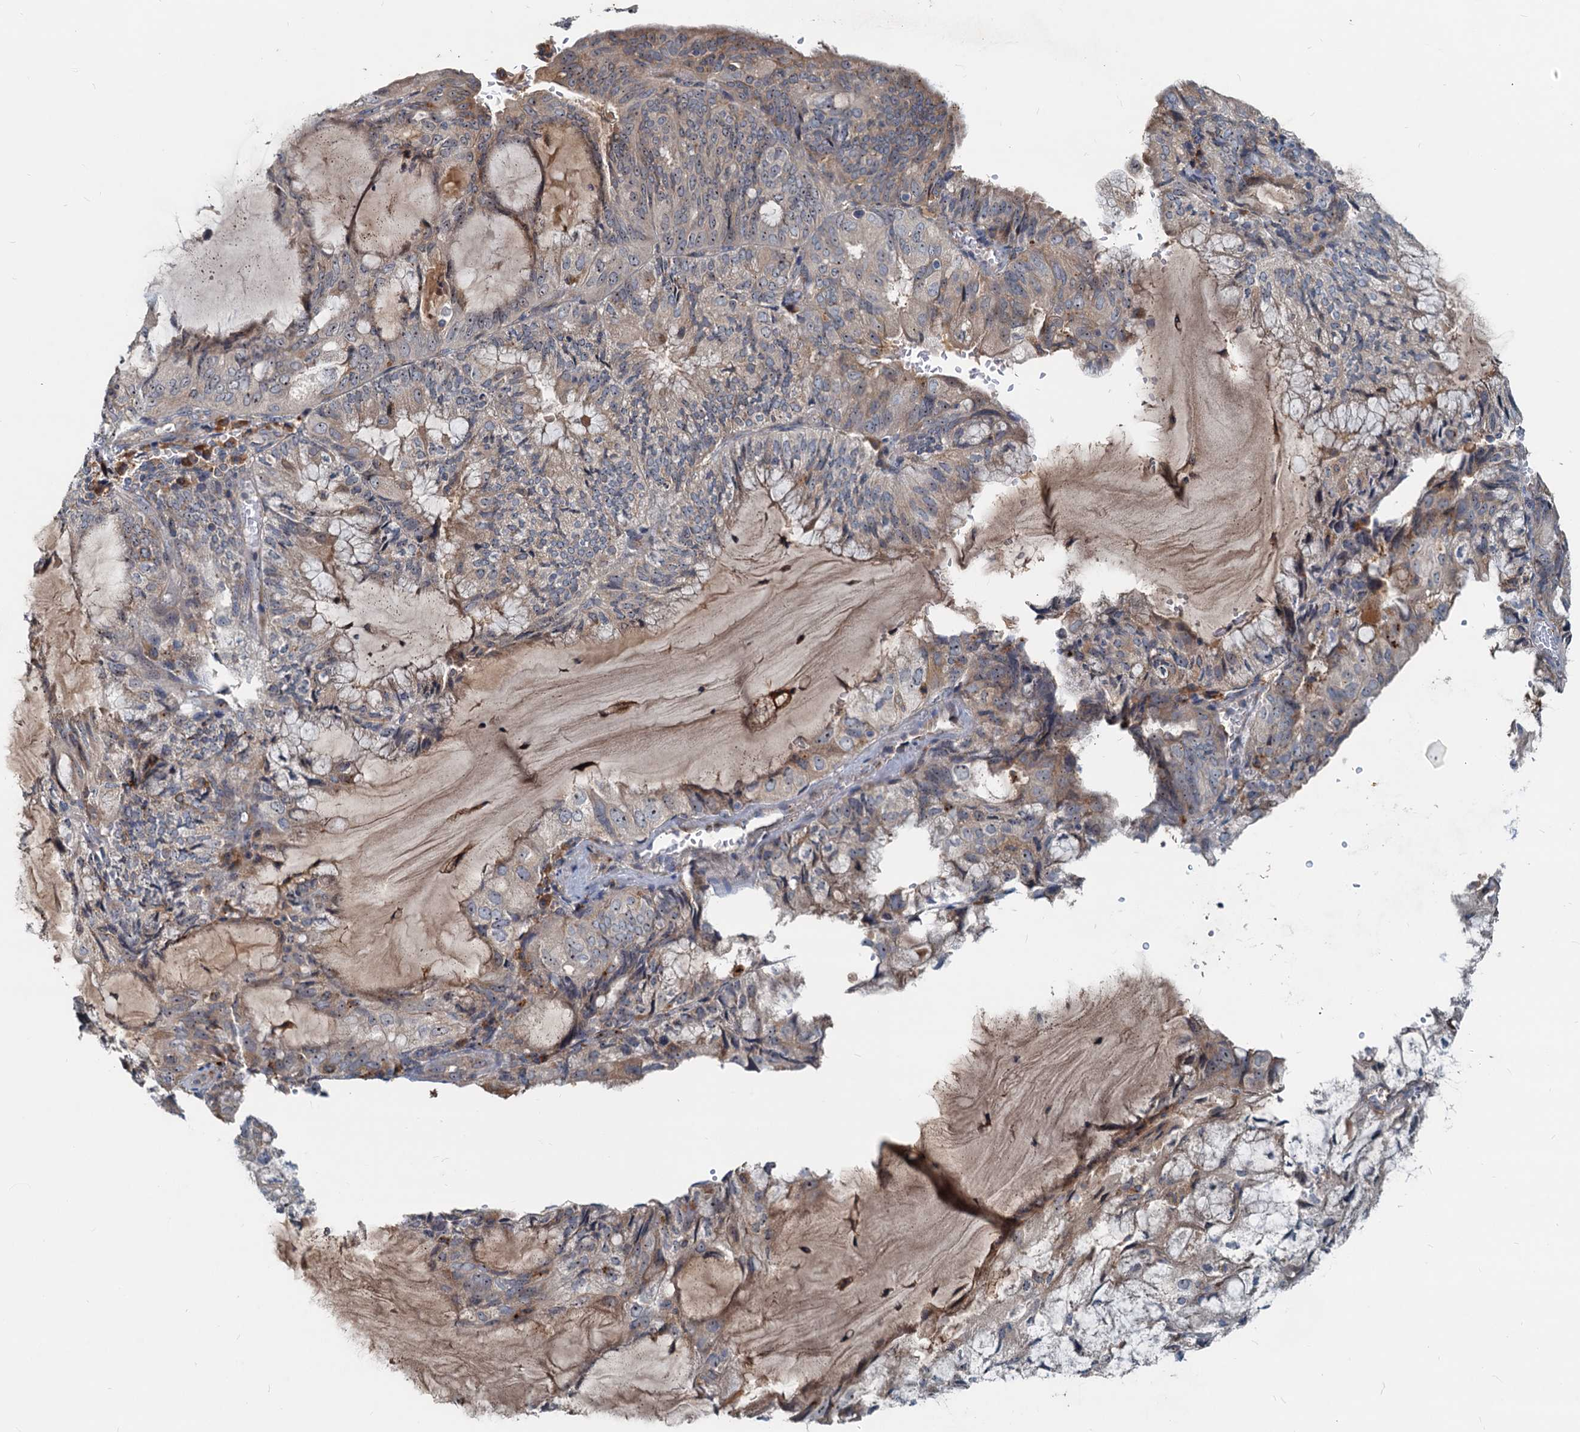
{"staining": {"intensity": "weak", "quantity": "<25%", "location": "cytoplasmic/membranous,nuclear"}, "tissue": "endometrial cancer", "cell_type": "Tumor cells", "image_type": "cancer", "snomed": [{"axis": "morphology", "description": "Adenocarcinoma, NOS"}, {"axis": "topography", "description": "Endometrium"}], "caption": "Photomicrograph shows no significant protein staining in tumor cells of adenocarcinoma (endometrial).", "gene": "RGS7BP", "patient": {"sex": "female", "age": 81}}